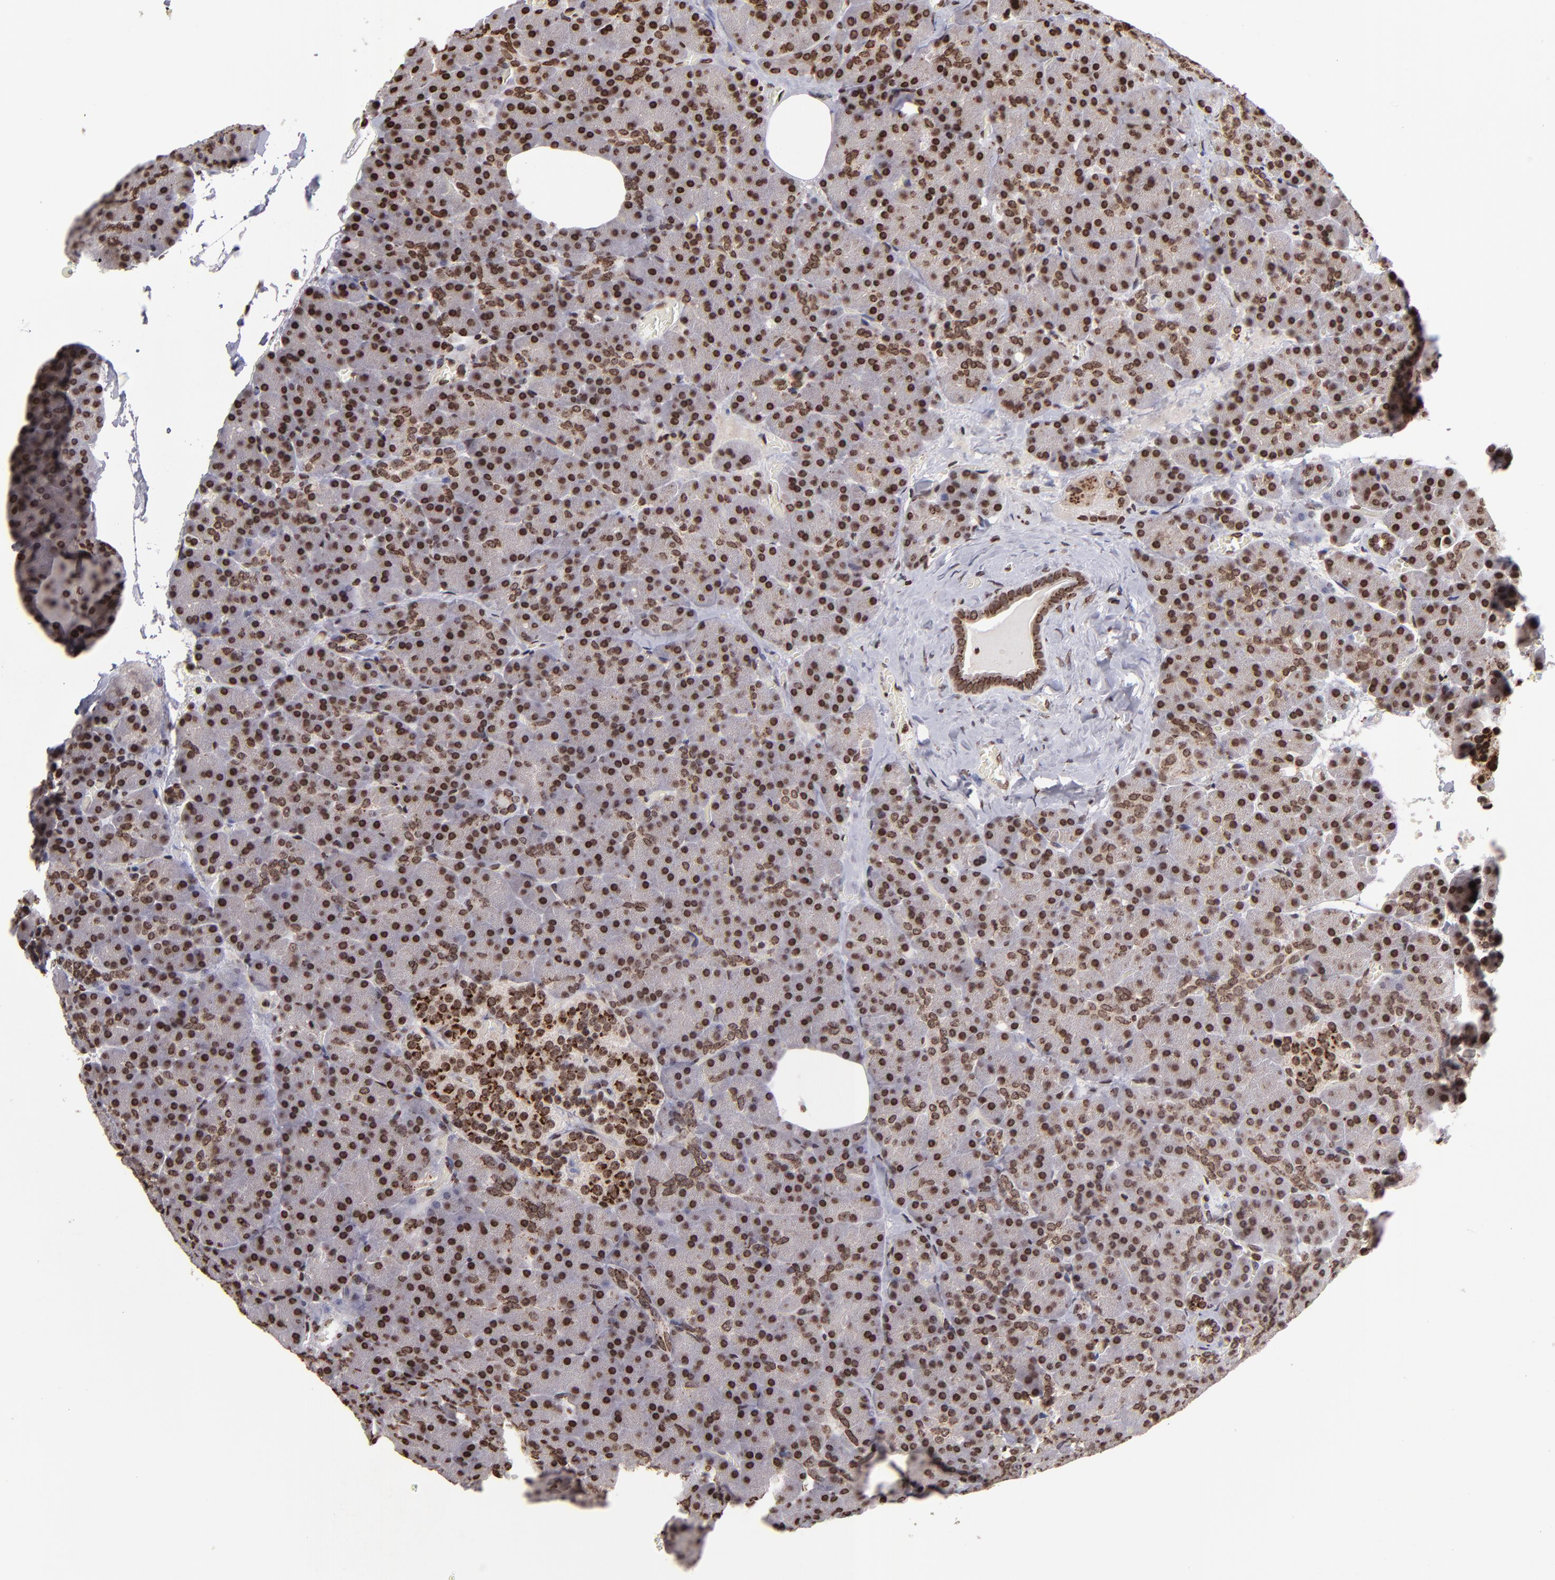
{"staining": {"intensity": "moderate", "quantity": ">75%", "location": "cytoplasmic/membranous,nuclear"}, "tissue": "carcinoid", "cell_type": "Tumor cells", "image_type": "cancer", "snomed": [{"axis": "morphology", "description": "Normal tissue, NOS"}, {"axis": "morphology", "description": "Carcinoid, malignant, NOS"}, {"axis": "topography", "description": "Pancreas"}], "caption": "Human carcinoid stained for a protein (brown) displays moderate cytoplasmic/membranous and nuclear positive expression in about >75% of tumor cells.", "gene": "CSDC2", "patient": {"sex": "female", "age": 35}}